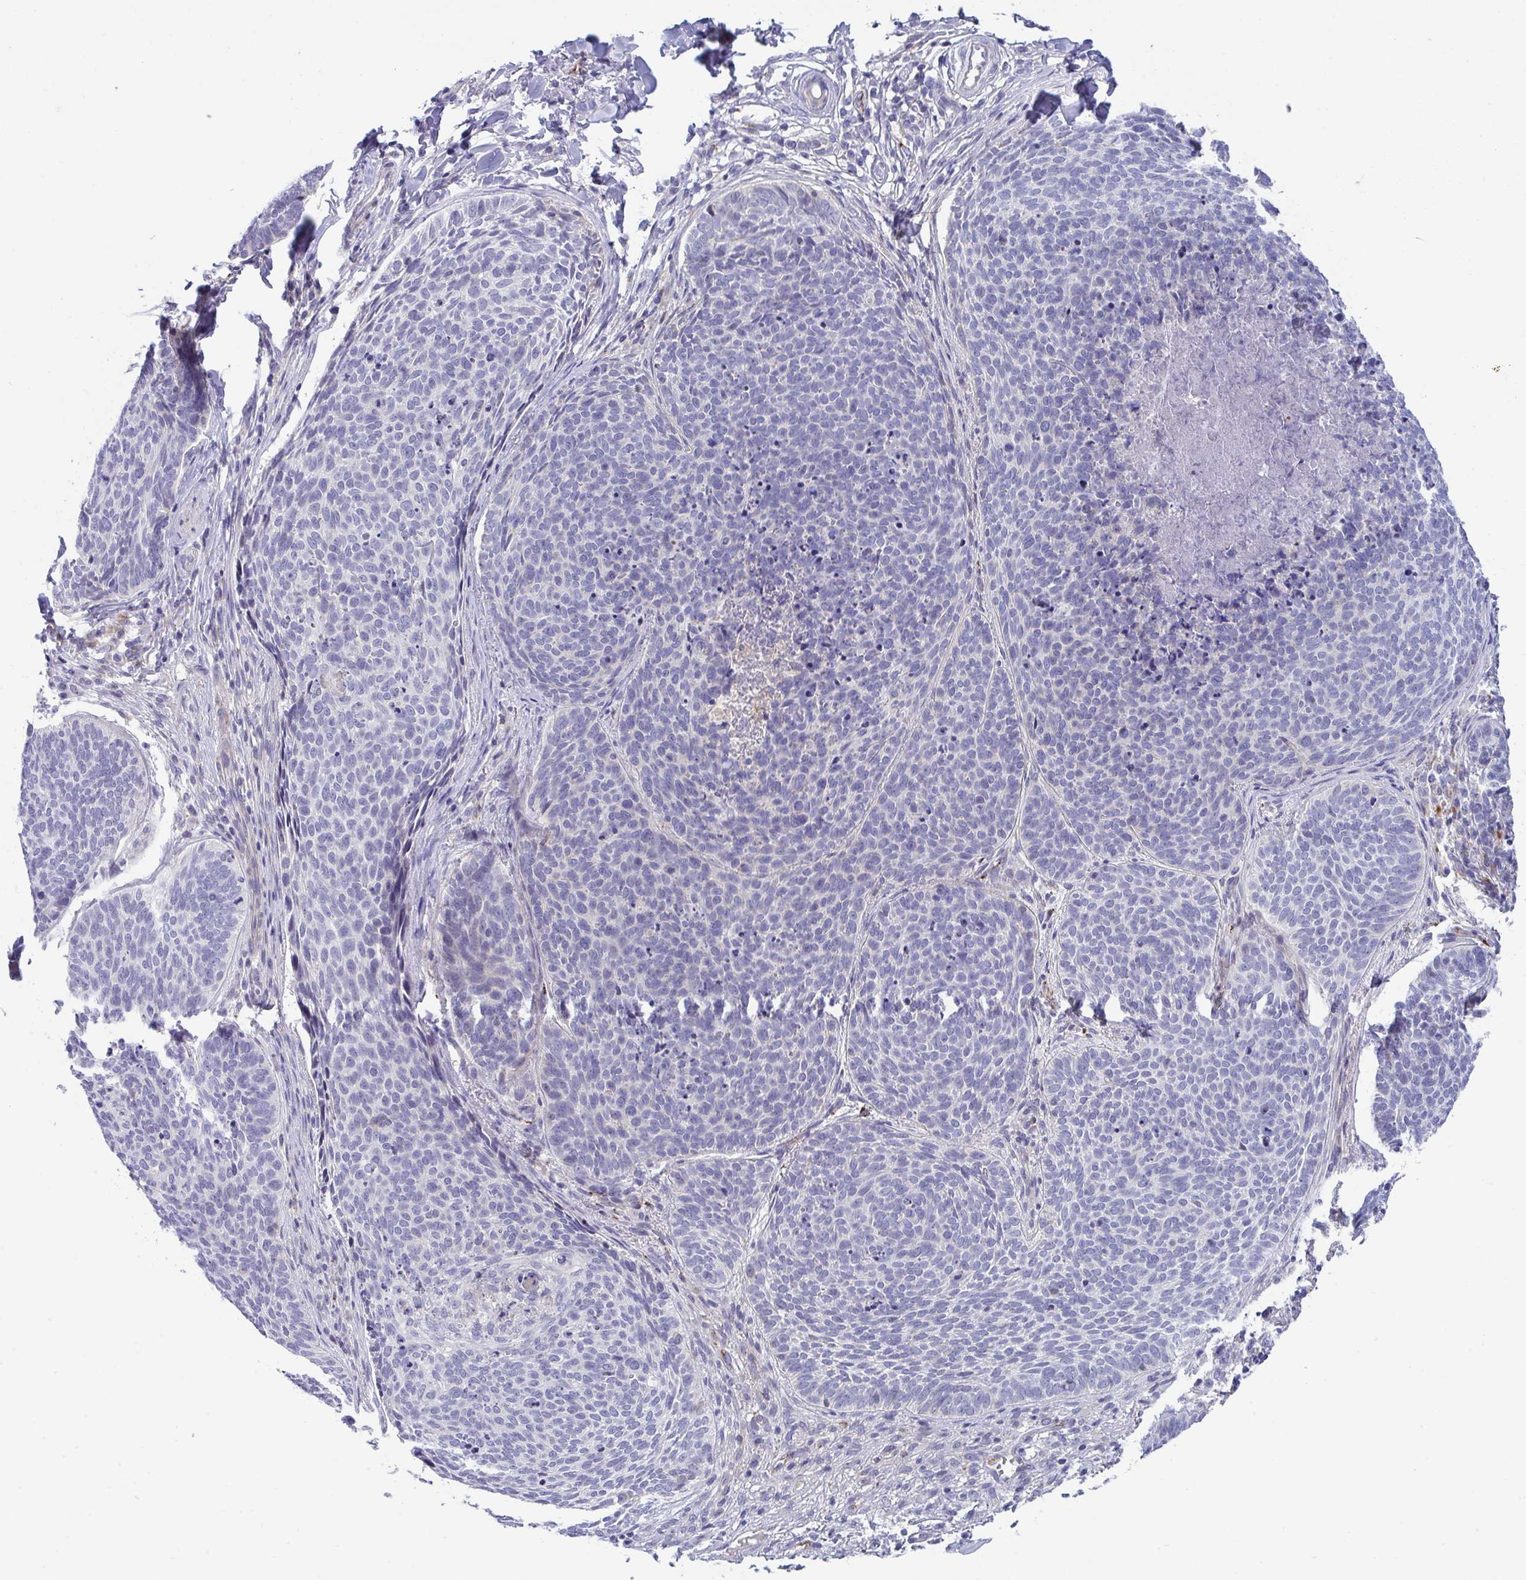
{"staining": {"intensity": "negative", "quantity": "none", "location": "none"}, "tissue": "skin cancer", "cell_type": "Tumor cells", "image_type": "cancer", "snomed": [{"axis": "morphology", "description": "Basal cell carcinoma"}, {"axis": "topography", "description": "Skin"}, {"axis": "topography", "description": "Skin of face"}], "caption": "Basal cell carcinoma (skin) was stained to show a protein in brown. There is no significant staining in tumor cells.", "gene": "TOR1AIP2", "patient": {"sex": "male", "age": 56}}